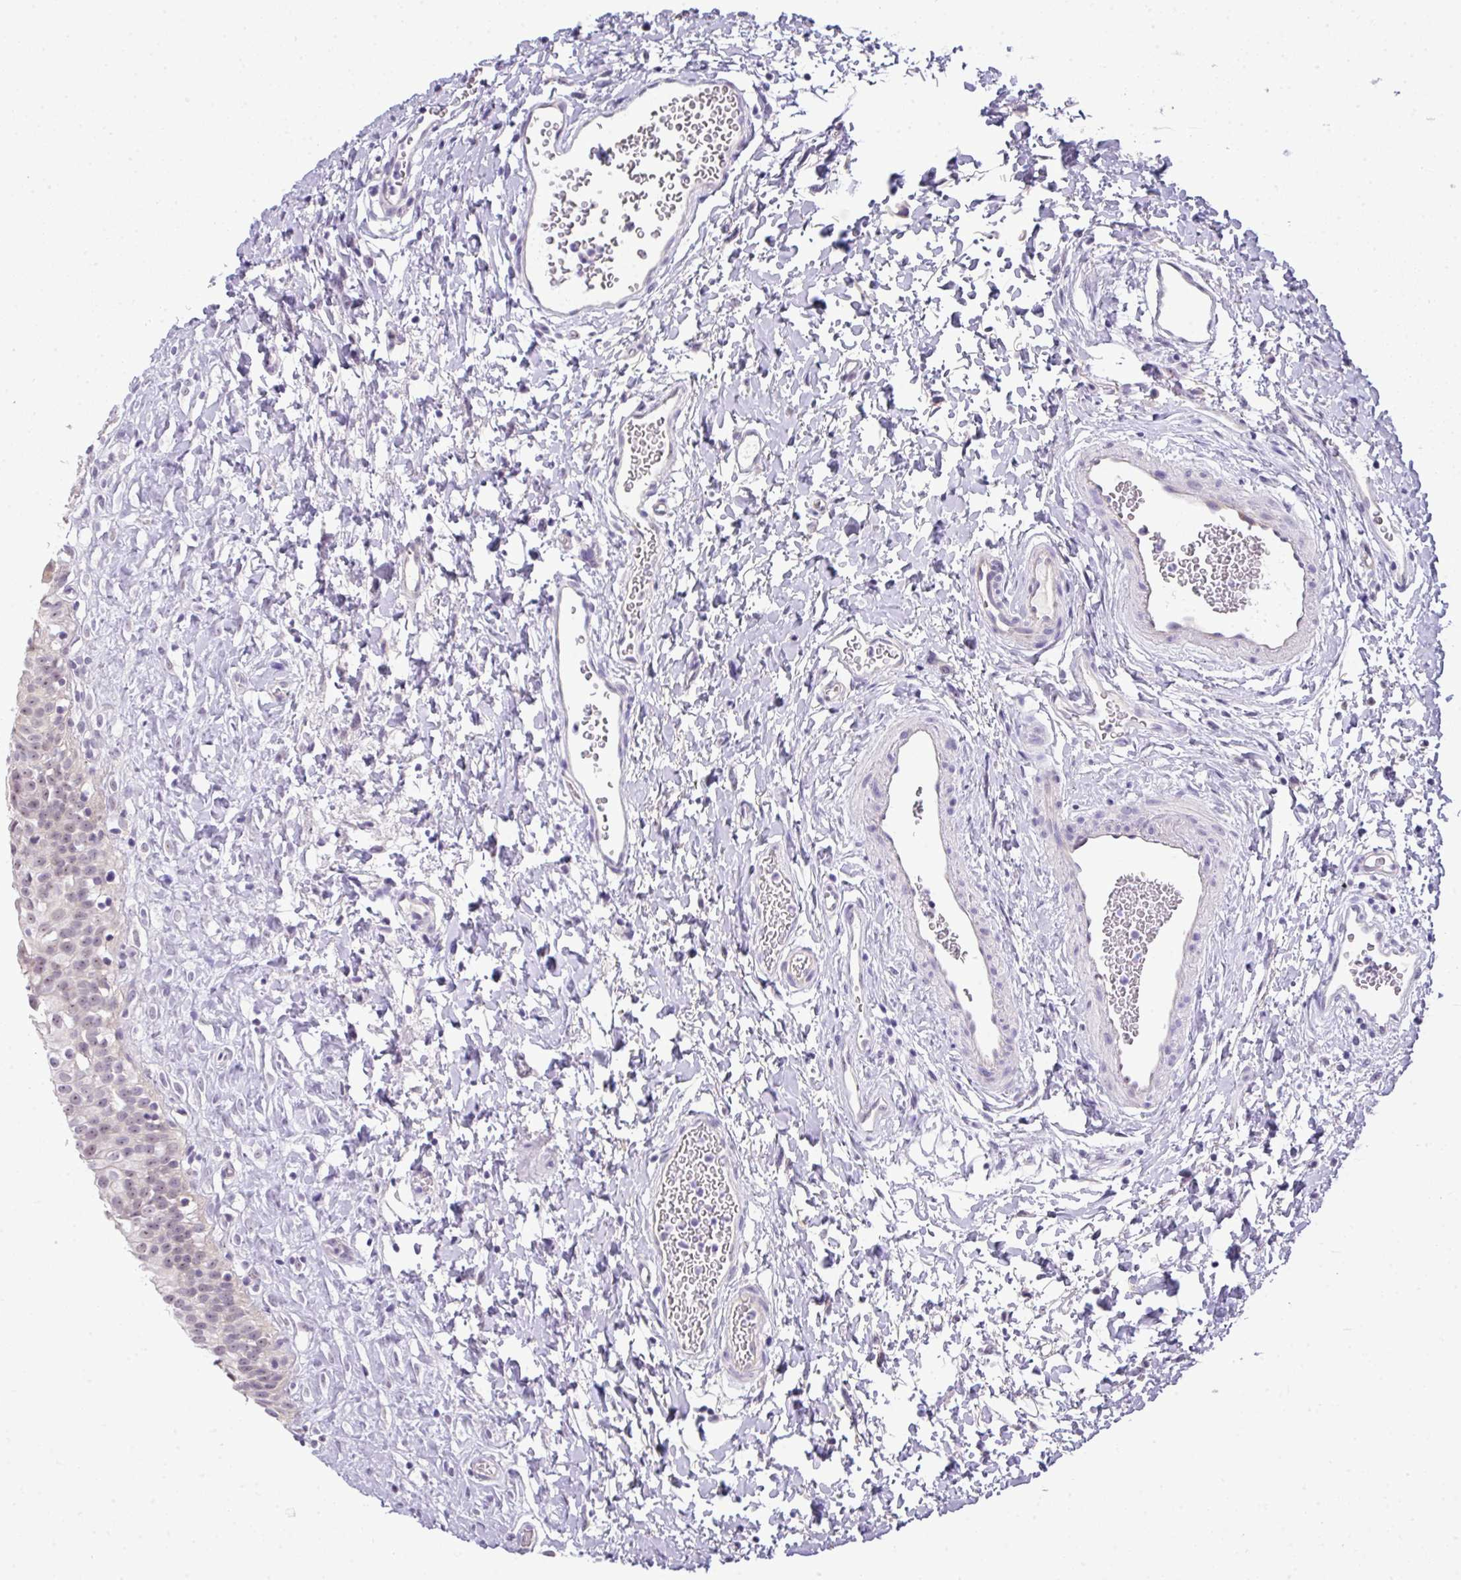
{"staining": {"intensity": "moderate", "quantity": ">75%", "location": "nuclear"}, "tissue": "urinary bladder", "cell_type": "Urothelial cells", "image_type": "normal", "snomed": [{"axis": "morphology", "description": "Normal tissue, NOS"}, {"axis": "topography", "description": "Urinary bladder"}], "caption": "The micrograph reveals a brown stain indicating the presence of a protein in the nuclear of urothelial cells in urinary bladder.", "gene": "GCG", "patient": {"sex": "male", "age": 51}}